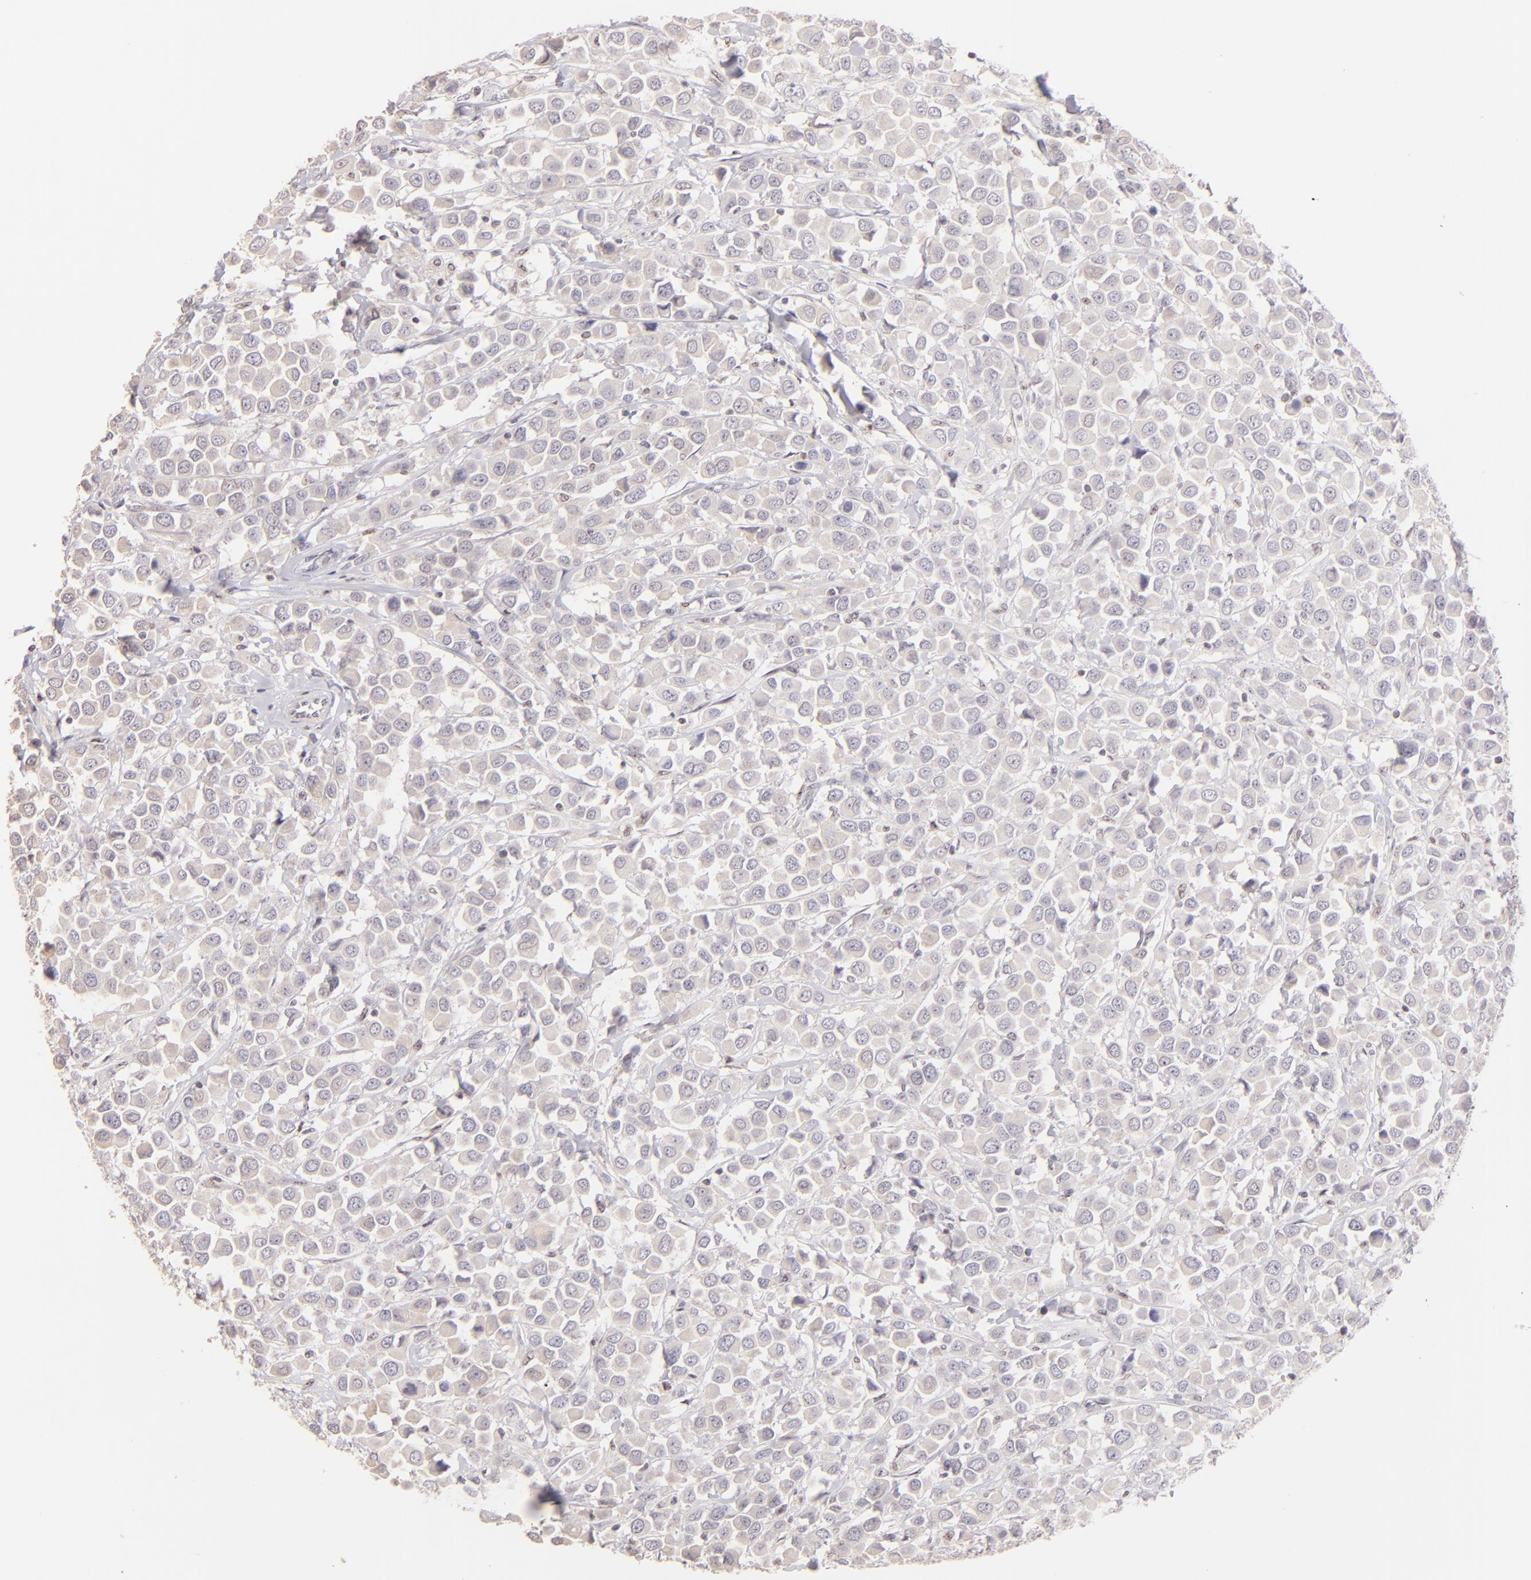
{"staining": {"intensity": "negative", "quantity": "none", "location": "none"}, "tissue": "breast cancer", "cell_type": "Tumor cells", "image_type": "cancer", "snomed": [{"axis": "morphology", "description": "Duct carcinoma"}, {"axis": "topography", "description": "Breast"}], "caption": "Immunohistochemistry (IHC) of human breast cancer (infiltrating ductal carcinoma) displays no expression in tumor cells.", "gene": "MAGEA1", "patient": {"sex": "female", "age": 61}}